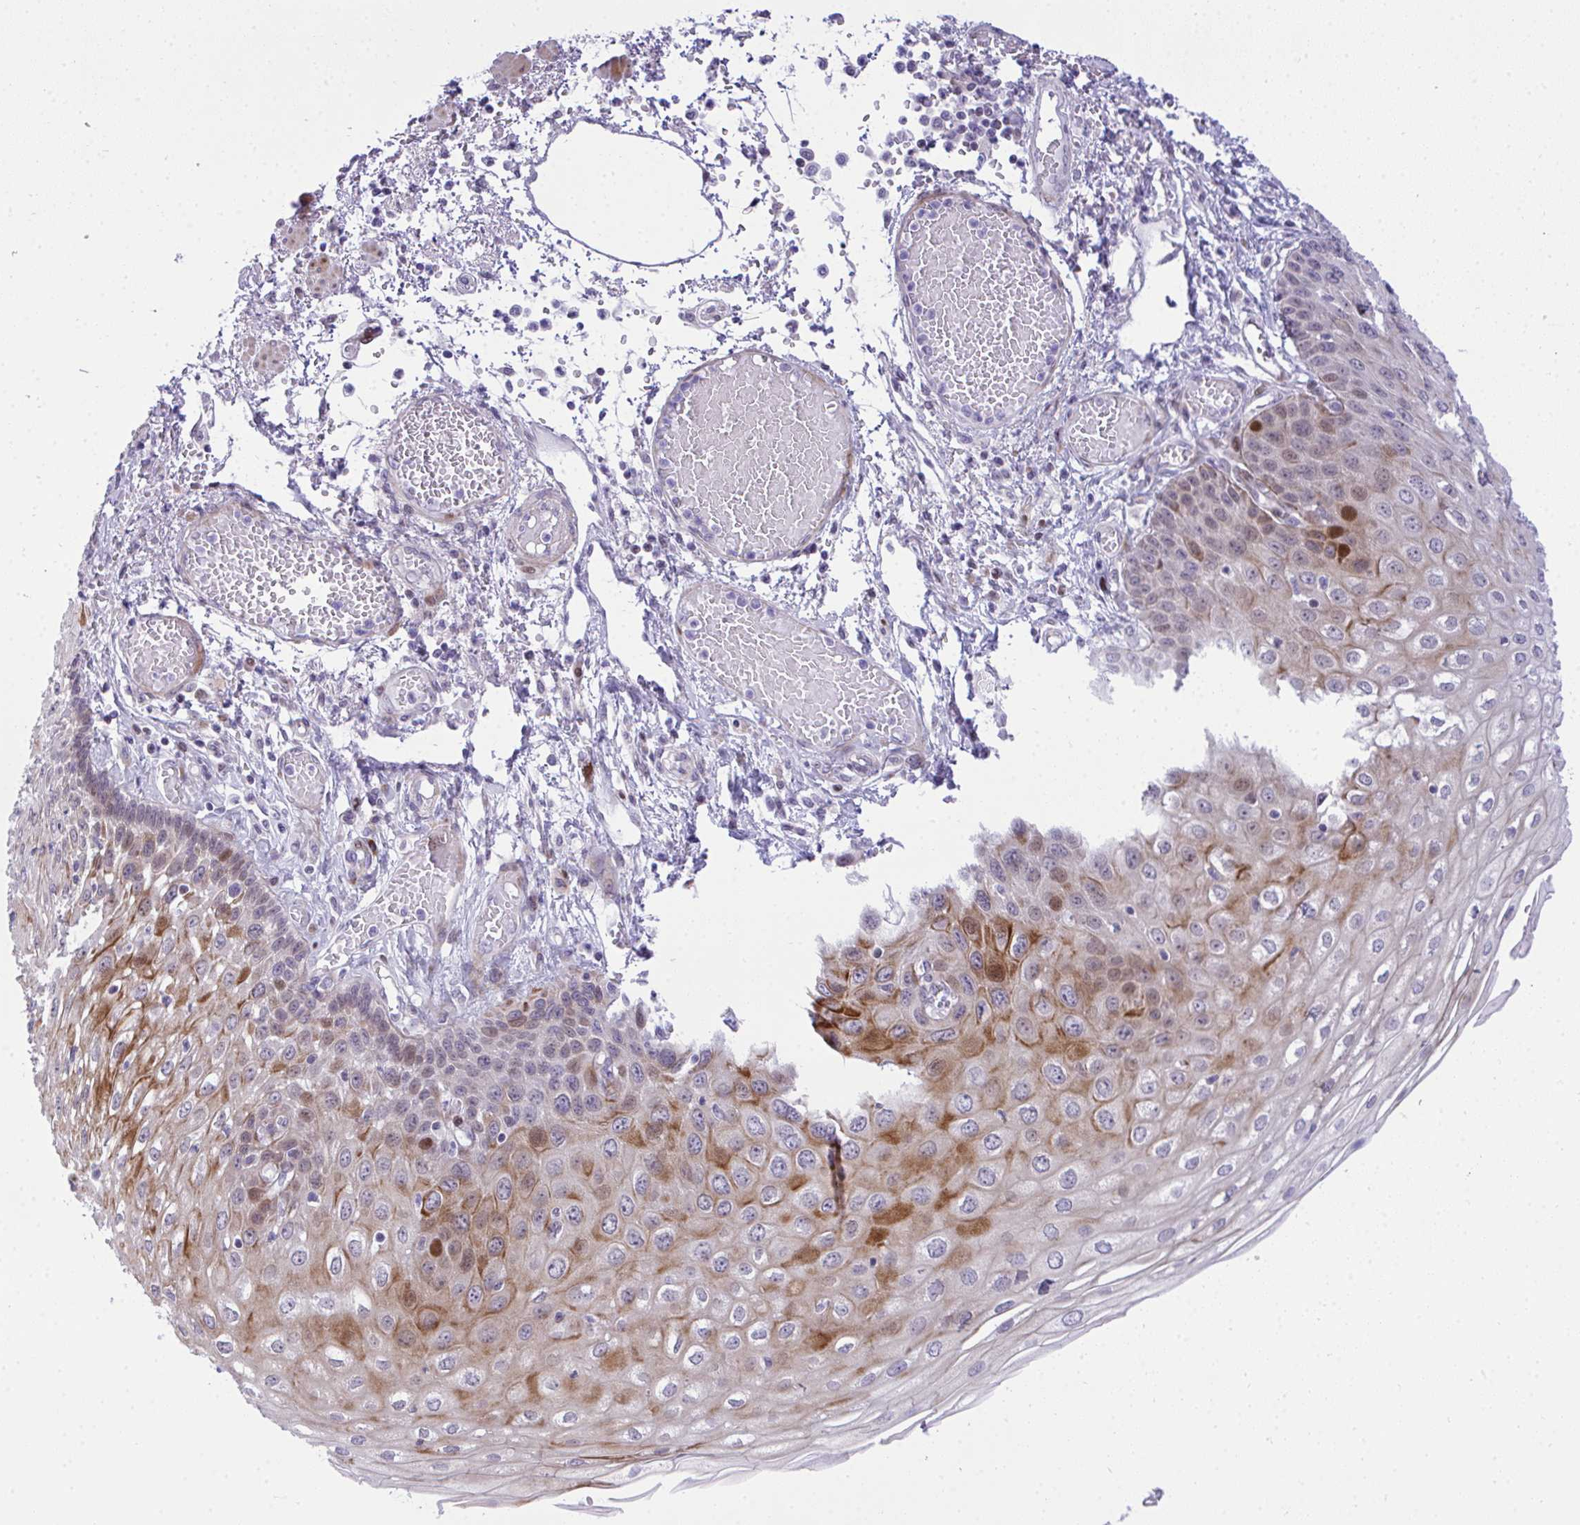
{"staining": {"intensity": "strong", "quantity": "25%-75%", "location": "cytoplasmic/membranous,nuclear"}, "tissue": "esophagus", "cell_type": "Squamous epithelial cells", "image_type": "normal", "snomed": [{"axis": "morphology", "description": "Normal tissue, NOS"}, {"axis": "morphology", "description": "Adenocarcinoma, NOS"}, {"axis": "topography", "description": "Esophagus"}], "caption": "Brown immunohistochemical staining in unremarkable human esophagus shows strong cytoplasmic/membranous,nuclear staining in approximately 25%-75% of squamous epithelial cells. The staining is performed using DAB brown chromogen to label protein expression. The nuclei are counter-stained blue using hematoxylin.", "gene": "CASTOR2", "patient": {"sex": "male", "age": 81}}